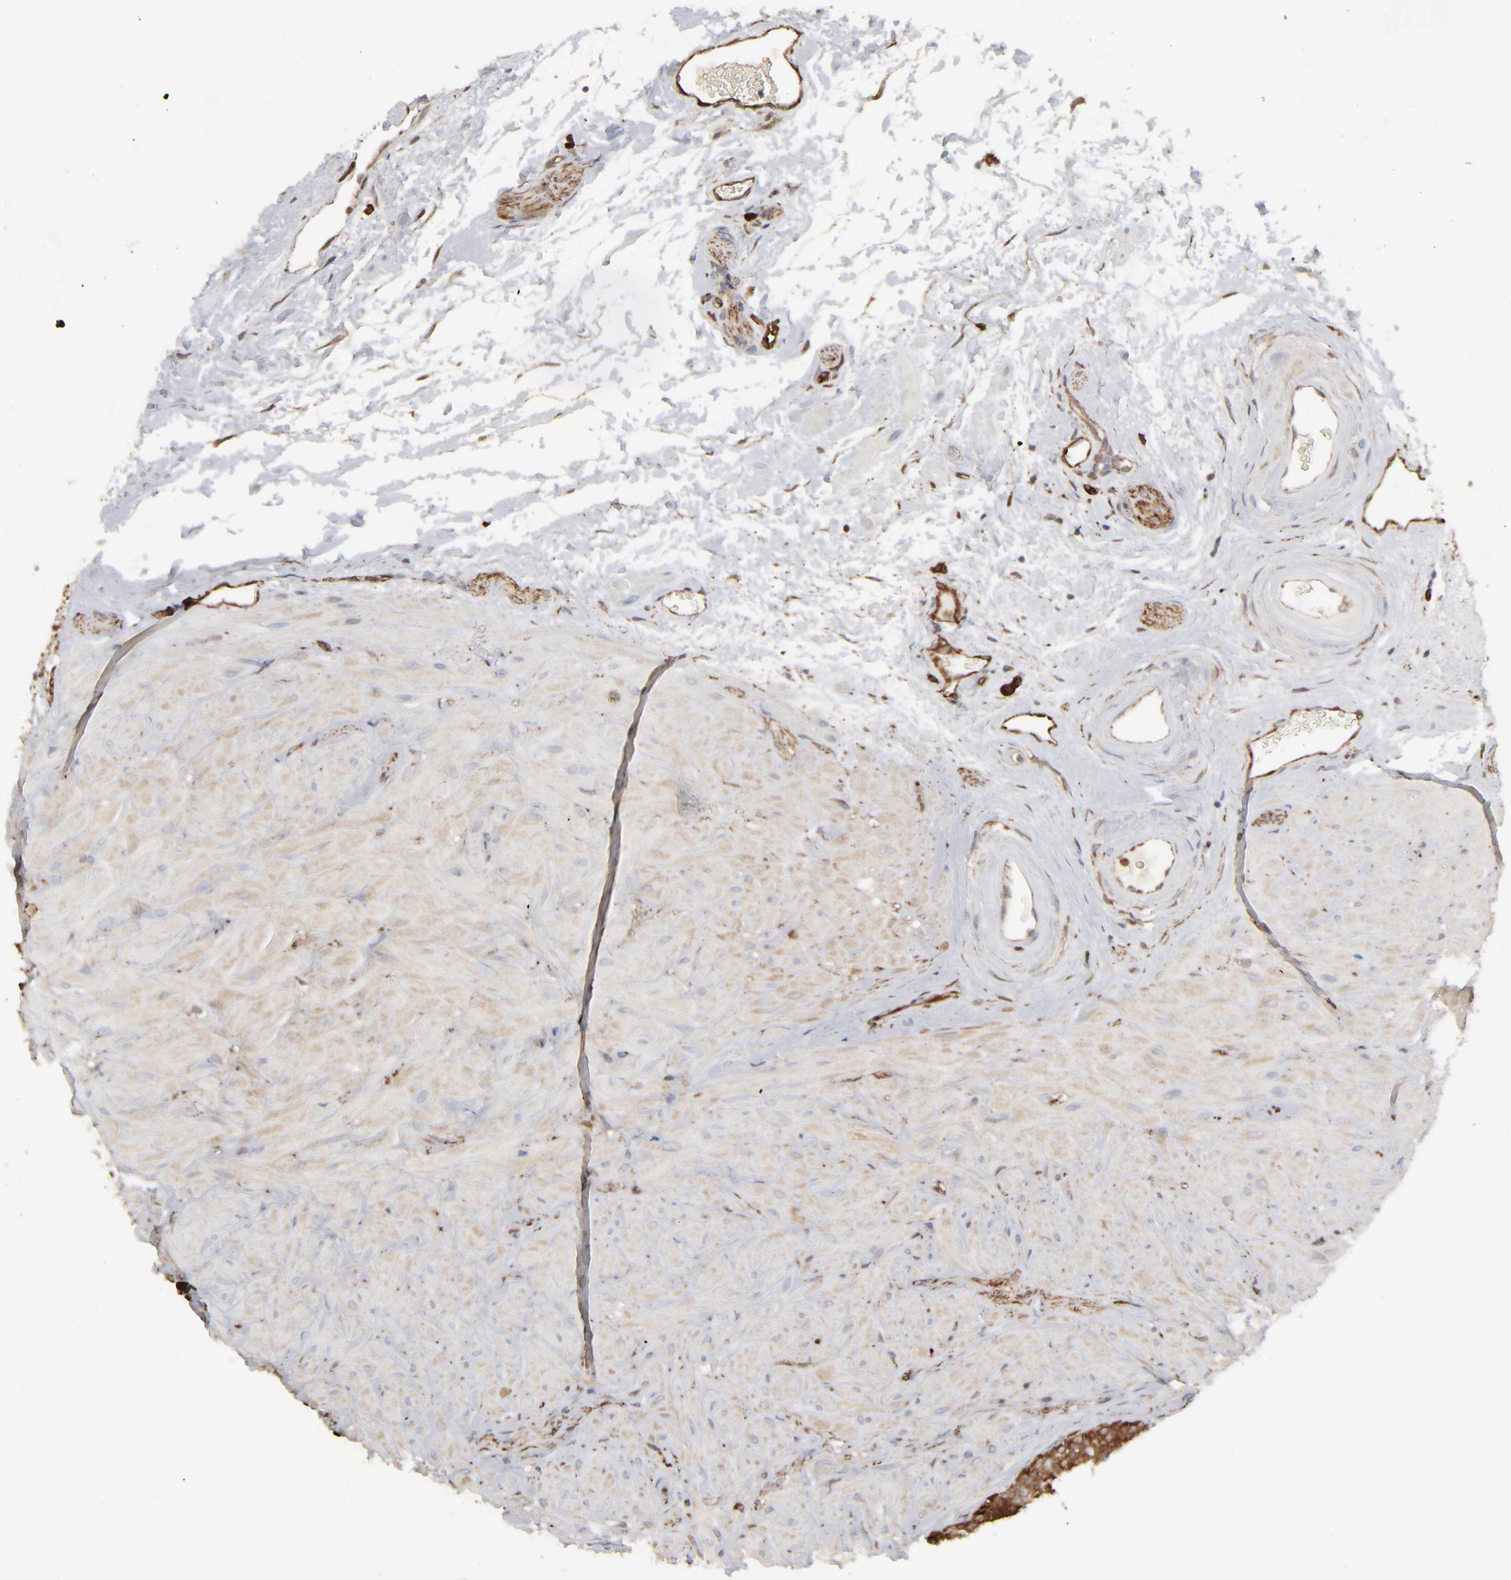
{"staining": {"intensity": "moderate", "quantity": ">75%", "location": "cytoplasmic/membranous"}, "tissue": "seminal vesicle", "cell_type": "Glandular cells", "image_type": "normal", "snomed": [{"axis": "morphology", "description": "Normal tissue, NOS"}, {"axis": "topography", "description": "Seminal veicle"}], "caption": "IHC staining of benign seminal vesicle, which displays medium levels of moderate cytoplasmic/membranous expression in about >75% of glandular cells indicating moderate cytoplasmic/membranous protein expression. The staining was performed using DAB (brown) for protein detection and nuclei were counterstained in hematoxylin (blue).", "gene": "NME1", "patient": {"sex": "male", "age": 63}}